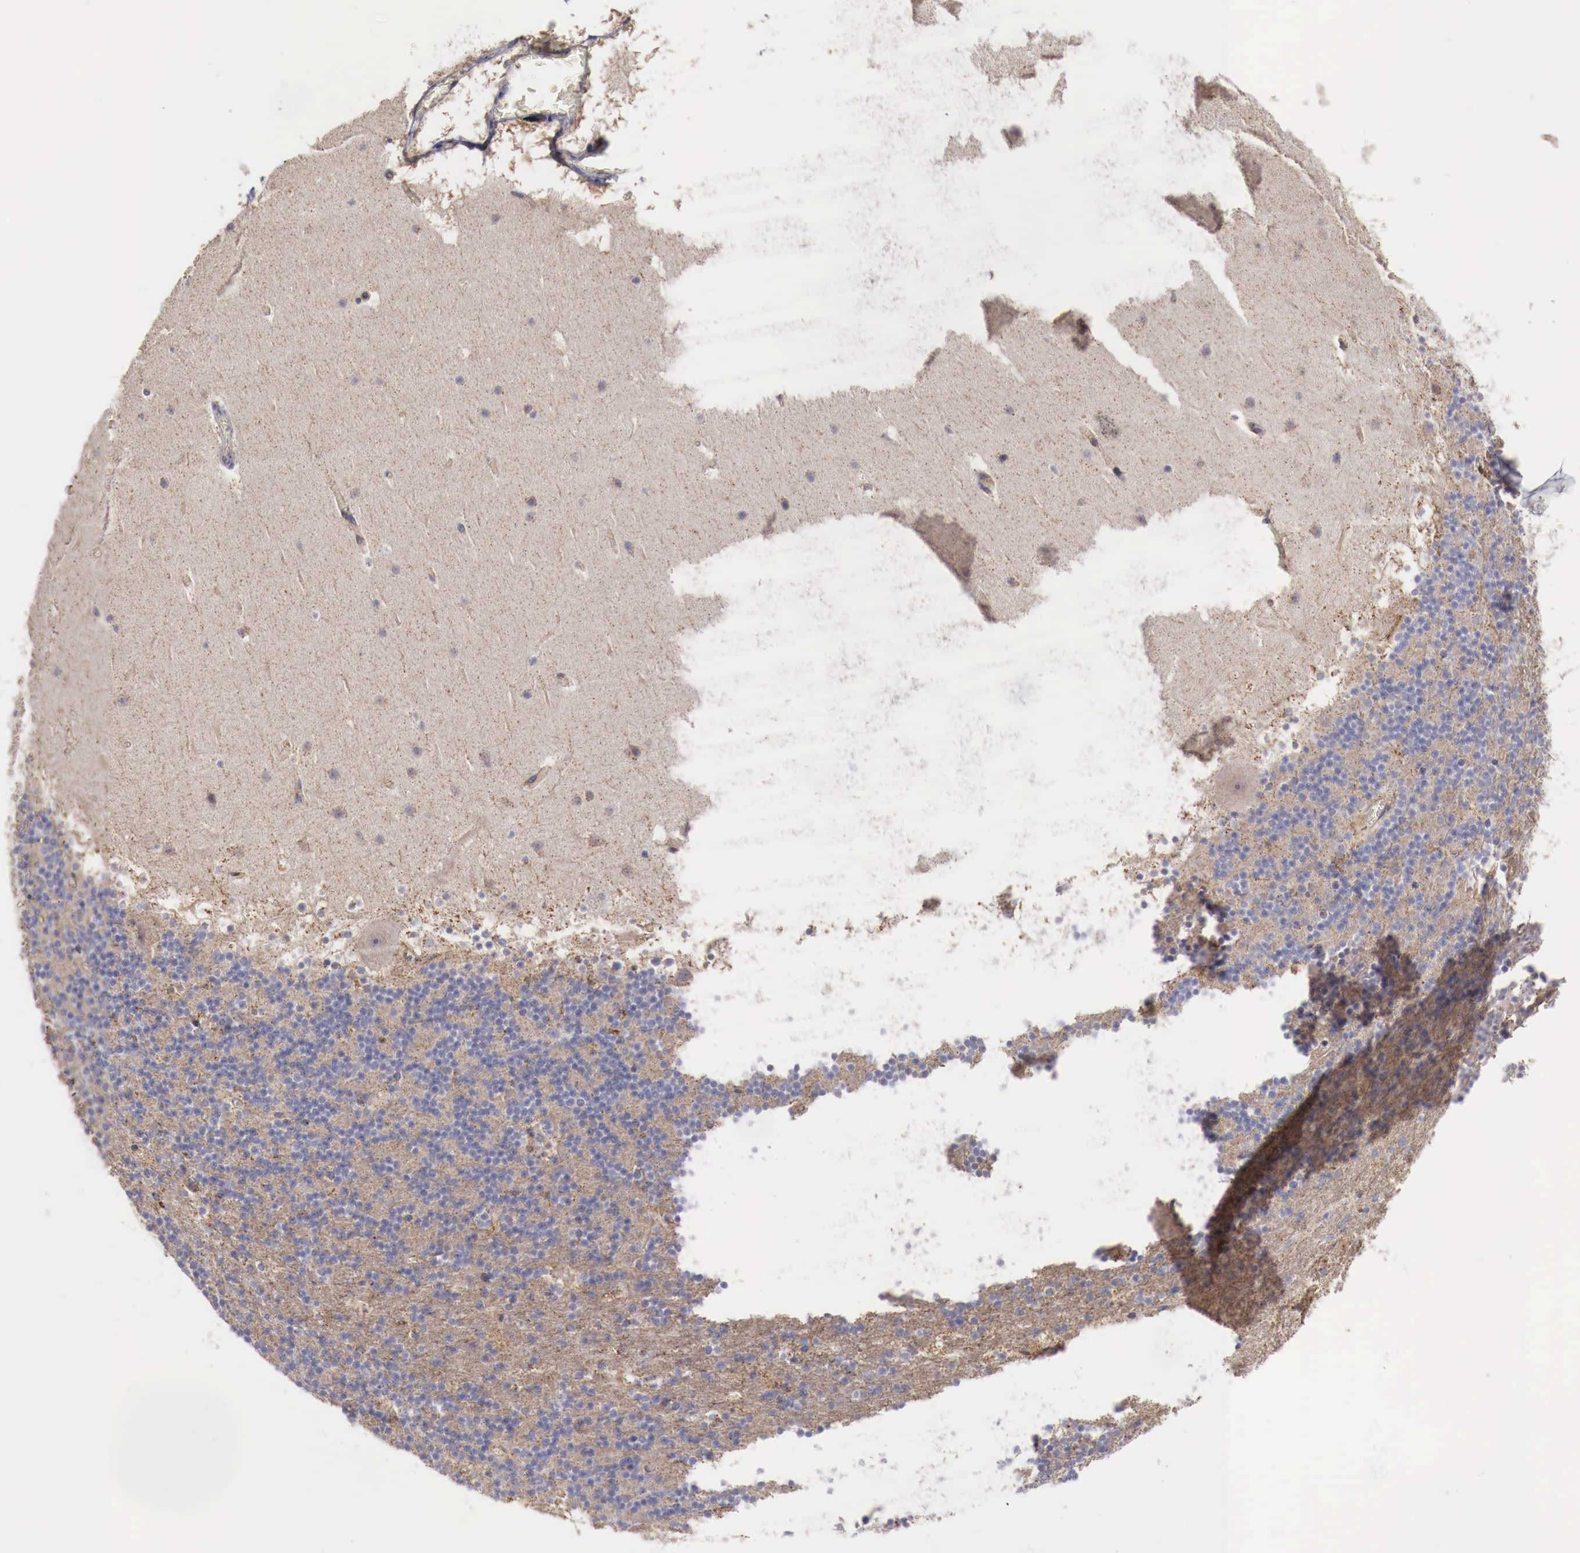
{"staining": {"intensity": "negative", "quantity": "none", "location": "none"}, "tissue": "cerebellum", "cell_type": "Cells in granular layer", "image_type": "normal", "snomed": [{"axis": "morphology", "description": "Normal tissue, NOS"}, {"axis": "topography", "description": "Cerebellum"}], "caption": "High magnification brightfield microscopy of normal cerebellum stained with DAB (3,3'-diaminobenzidine) (brown) and counterstained with hematoxylin (blue): cells in granular layer show no significant positivity. (Immunohistochemistry (ihc), brightfield microscopy, high magnification).", "gene": "XPNPEP3", "patient": {"sex": "male", "age": 45}}